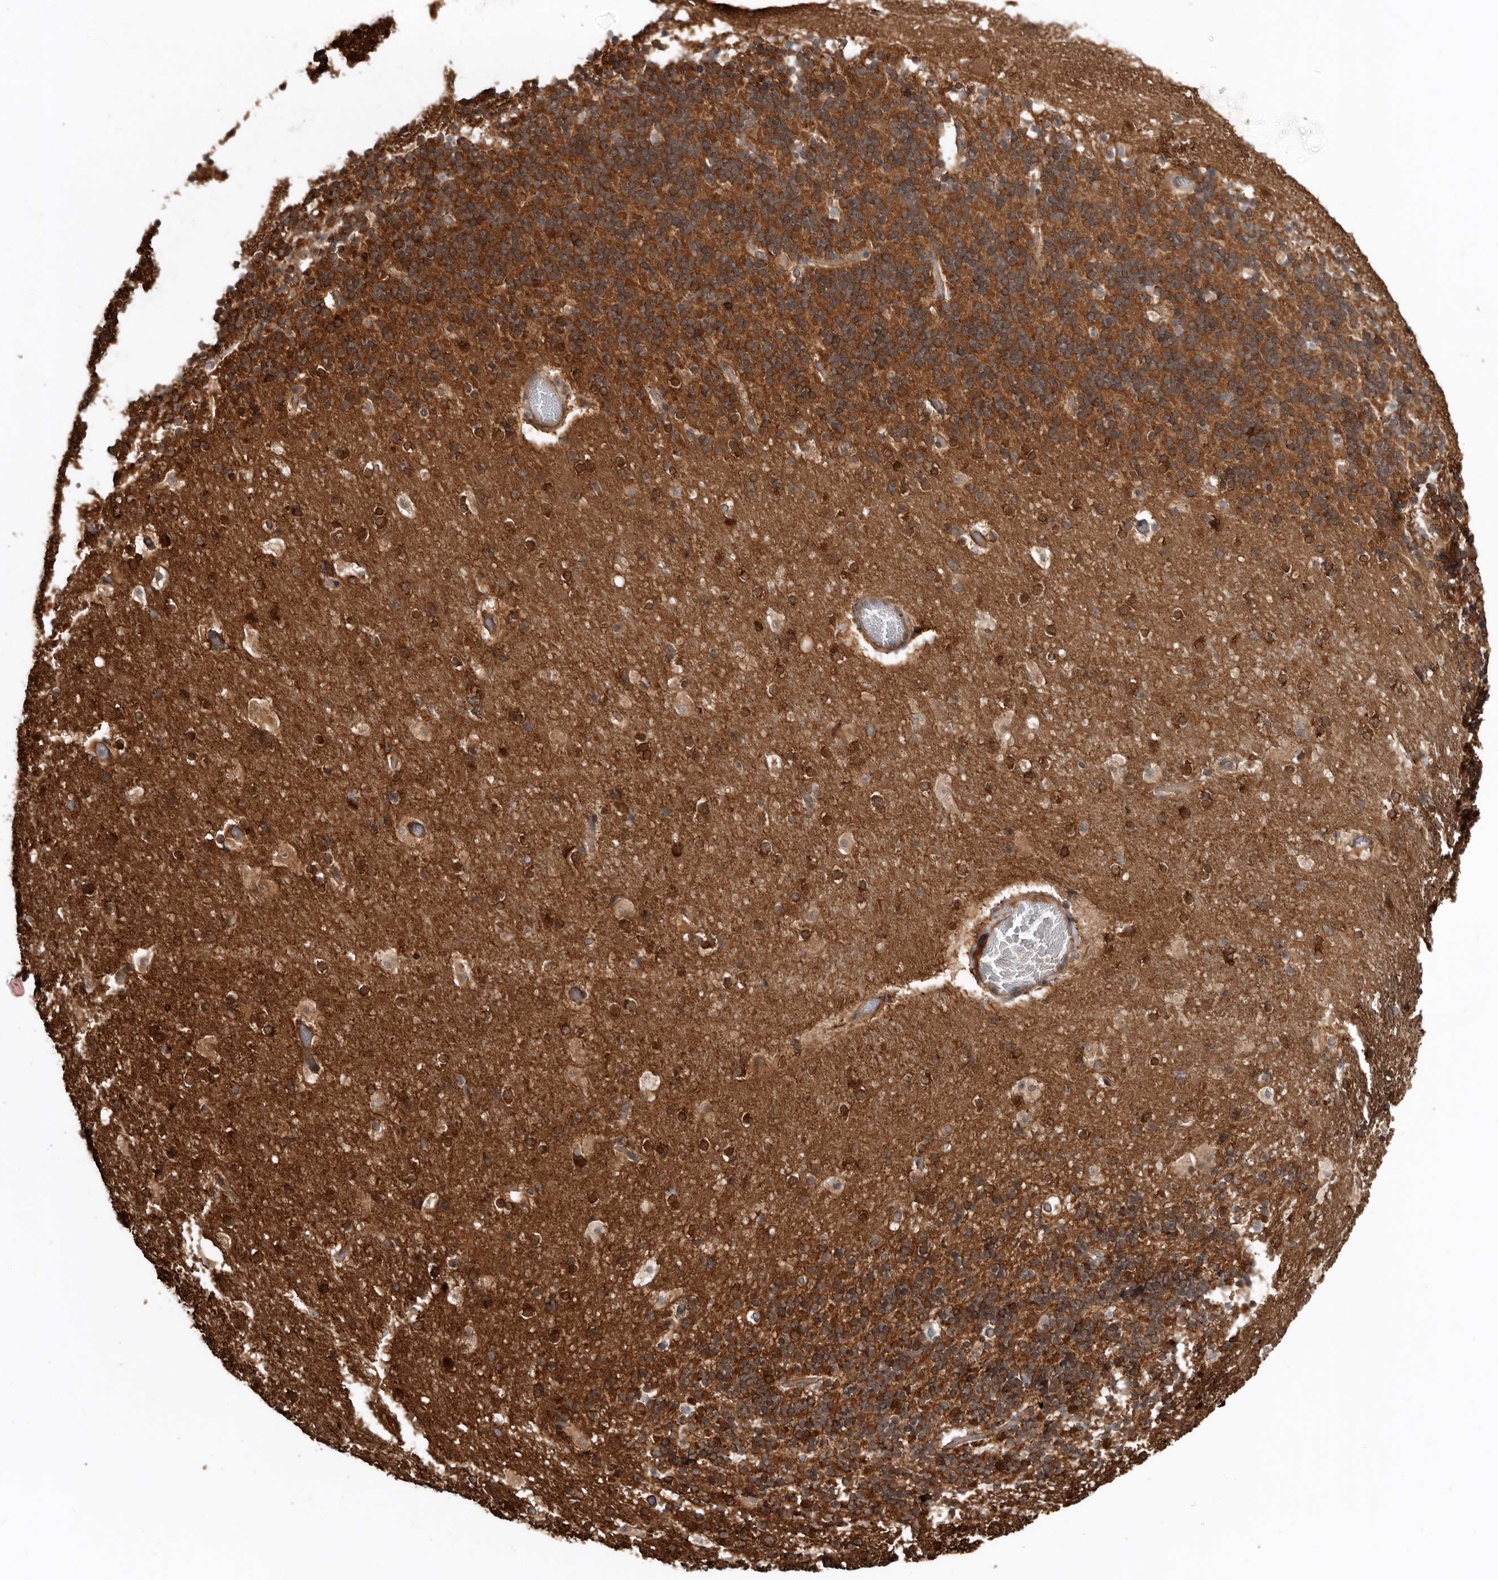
{"staining": {"intensity": "moderate", "quantity": ">75%", "location": "cytoplasmic/membranous"}, "tissue": "cerebellum", "cell_type": "Cells in granular layer", "image_type": "normal", "snomed": [{"axis": "morphology", "description": "Normal tissue, NOS"}, {"axis": "topography", "description": "Cerebellum"}], "caption": "Cells in granular layer demonstrate medium levels of moderate cytoplasmic/membranous positivity in about >75% of cells in benign human cerebellum. The staining is performed using DAB (3,3'-diaminobenzidine) brown chromogen to label protein expression. The nuclei are counter-stained blue using hematoxylin.", "gene": "EXOC3L1", "patient": {"sex": "male", "age": 57}}